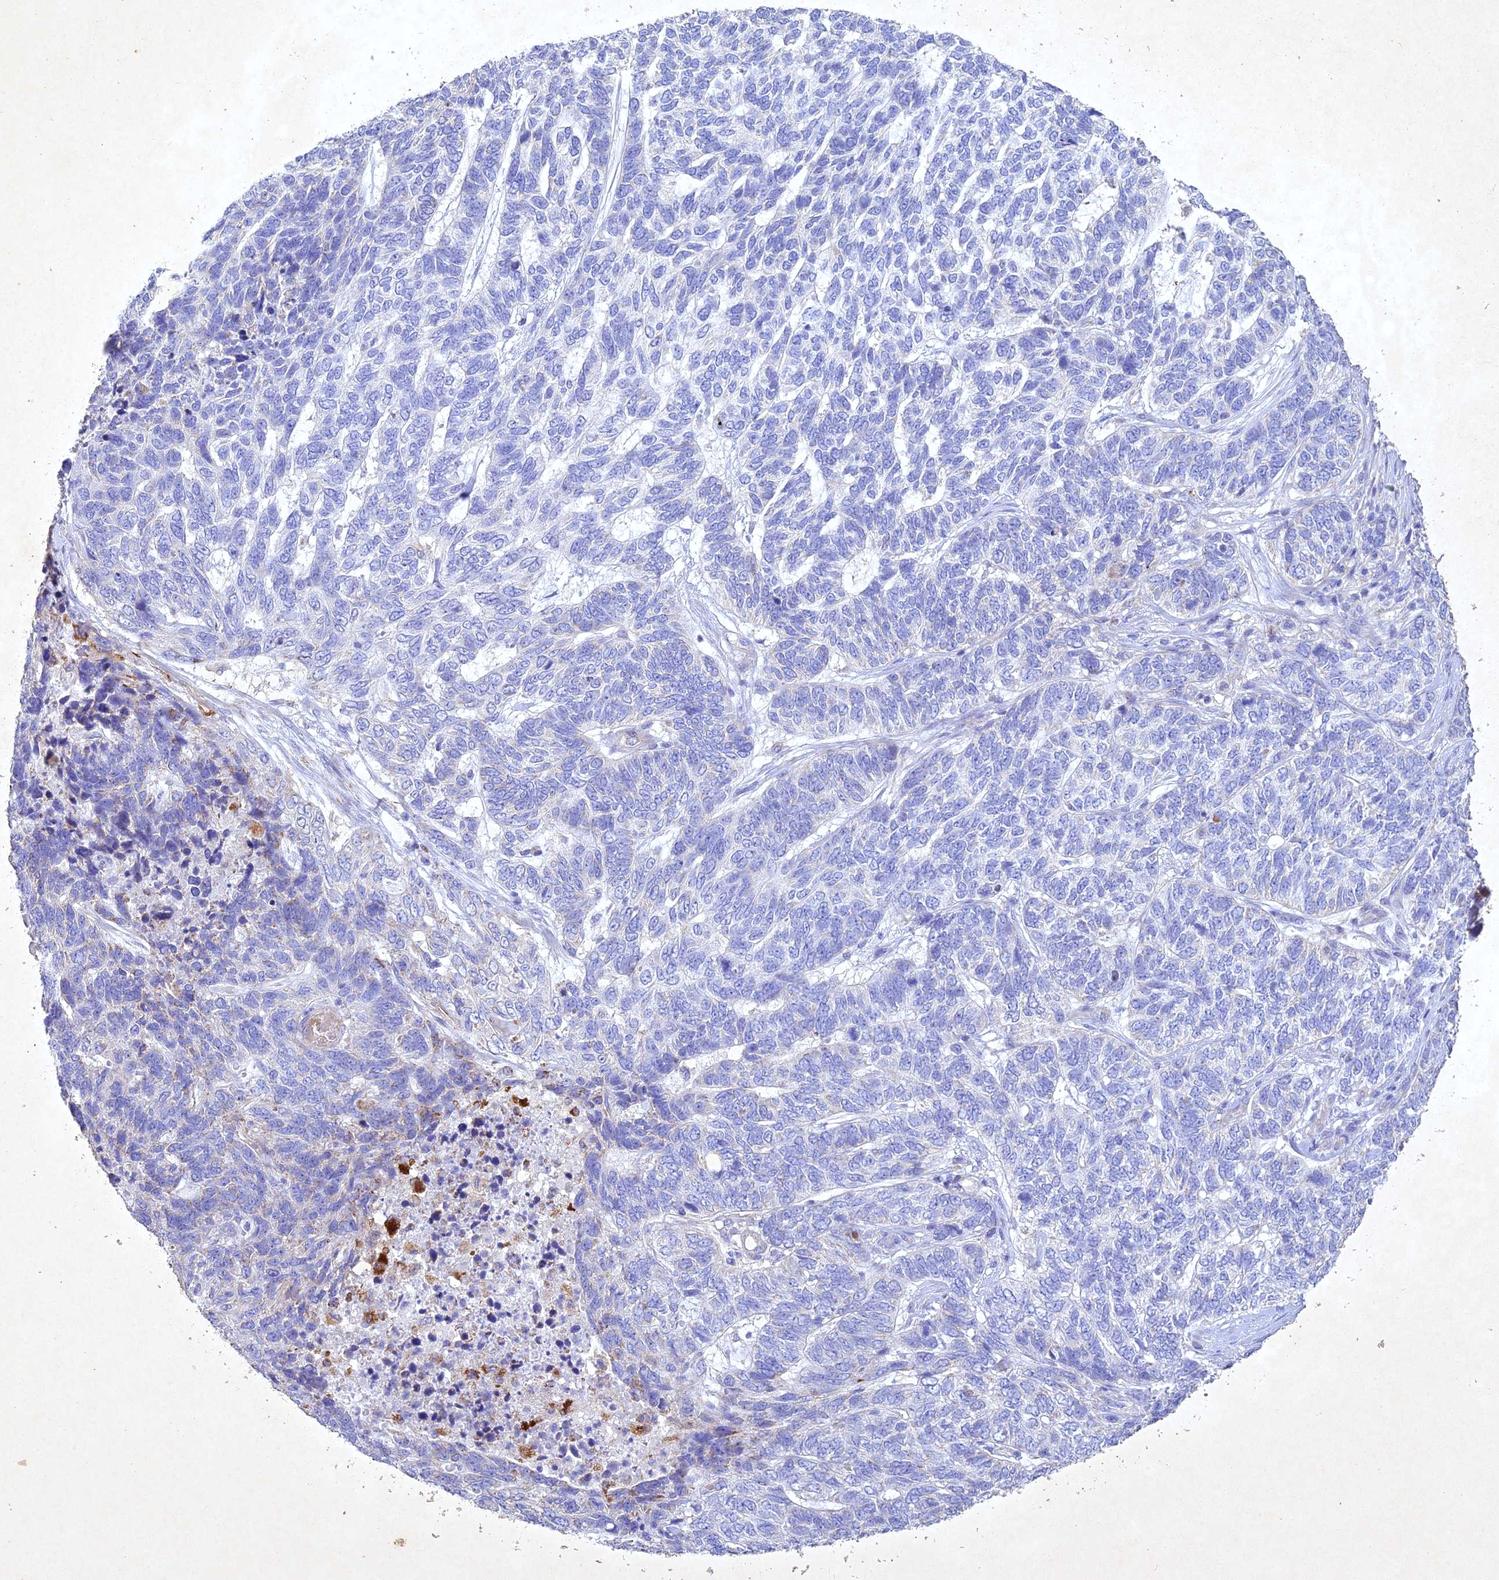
{"staining": {"intensity": "negative", "quantity": "none", "location": "none"}, "tissue": "skin cancer", "cell_type": "Tumor cells", "image_type": "cancer", "snomed": [{"axis": "morphology", "description": "Basal cell carcinoma"}, {"axis": "topography", "description": "Skin"}], "caption": "Photomicrograph shows no significant protein positivity in tumor cells of skin cancer.", "gene": "NDUFV1", "patient": {"sex": "female", "age": 65}}